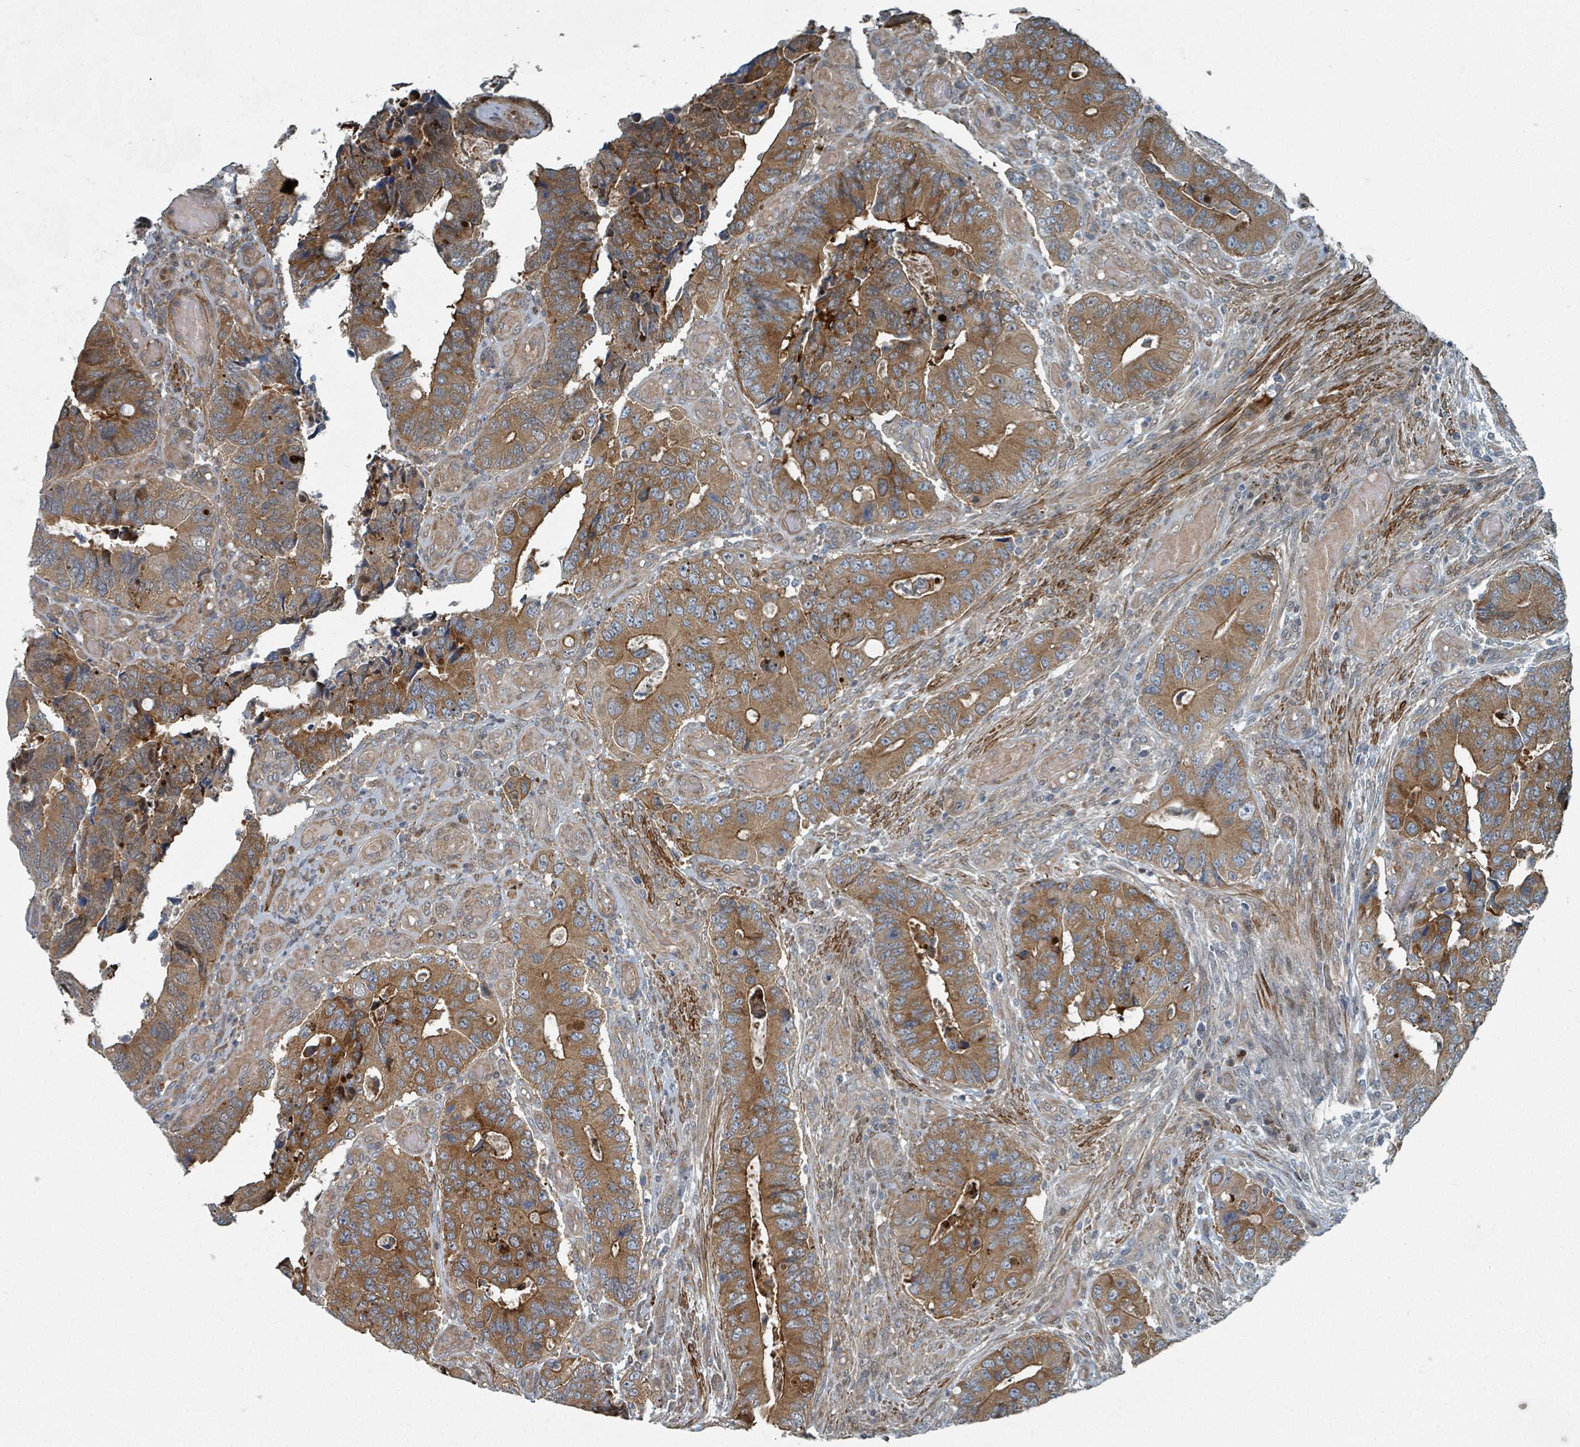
{"staining": {"intensity": "moderate", "quantity": ">75%", "location": "cytoplasmic/membranous"}, "tissue": "colorectal cancer", "cell_type": "Tumor cells", "image_type": "cancer", "snomed": [{"axis": "morphology", "description": "Adenocarcinoma, NOS"}, {"axis": "topography", "description": "Colon"}], "caption": "Tumor cells show medium levels of moderate cytoplasmic/membranous expression in approximately >75% of cells in human colorectal adenocarcinoma.", "gene": "RHPN2", "patient": {"sex": "male", "age": 87}}